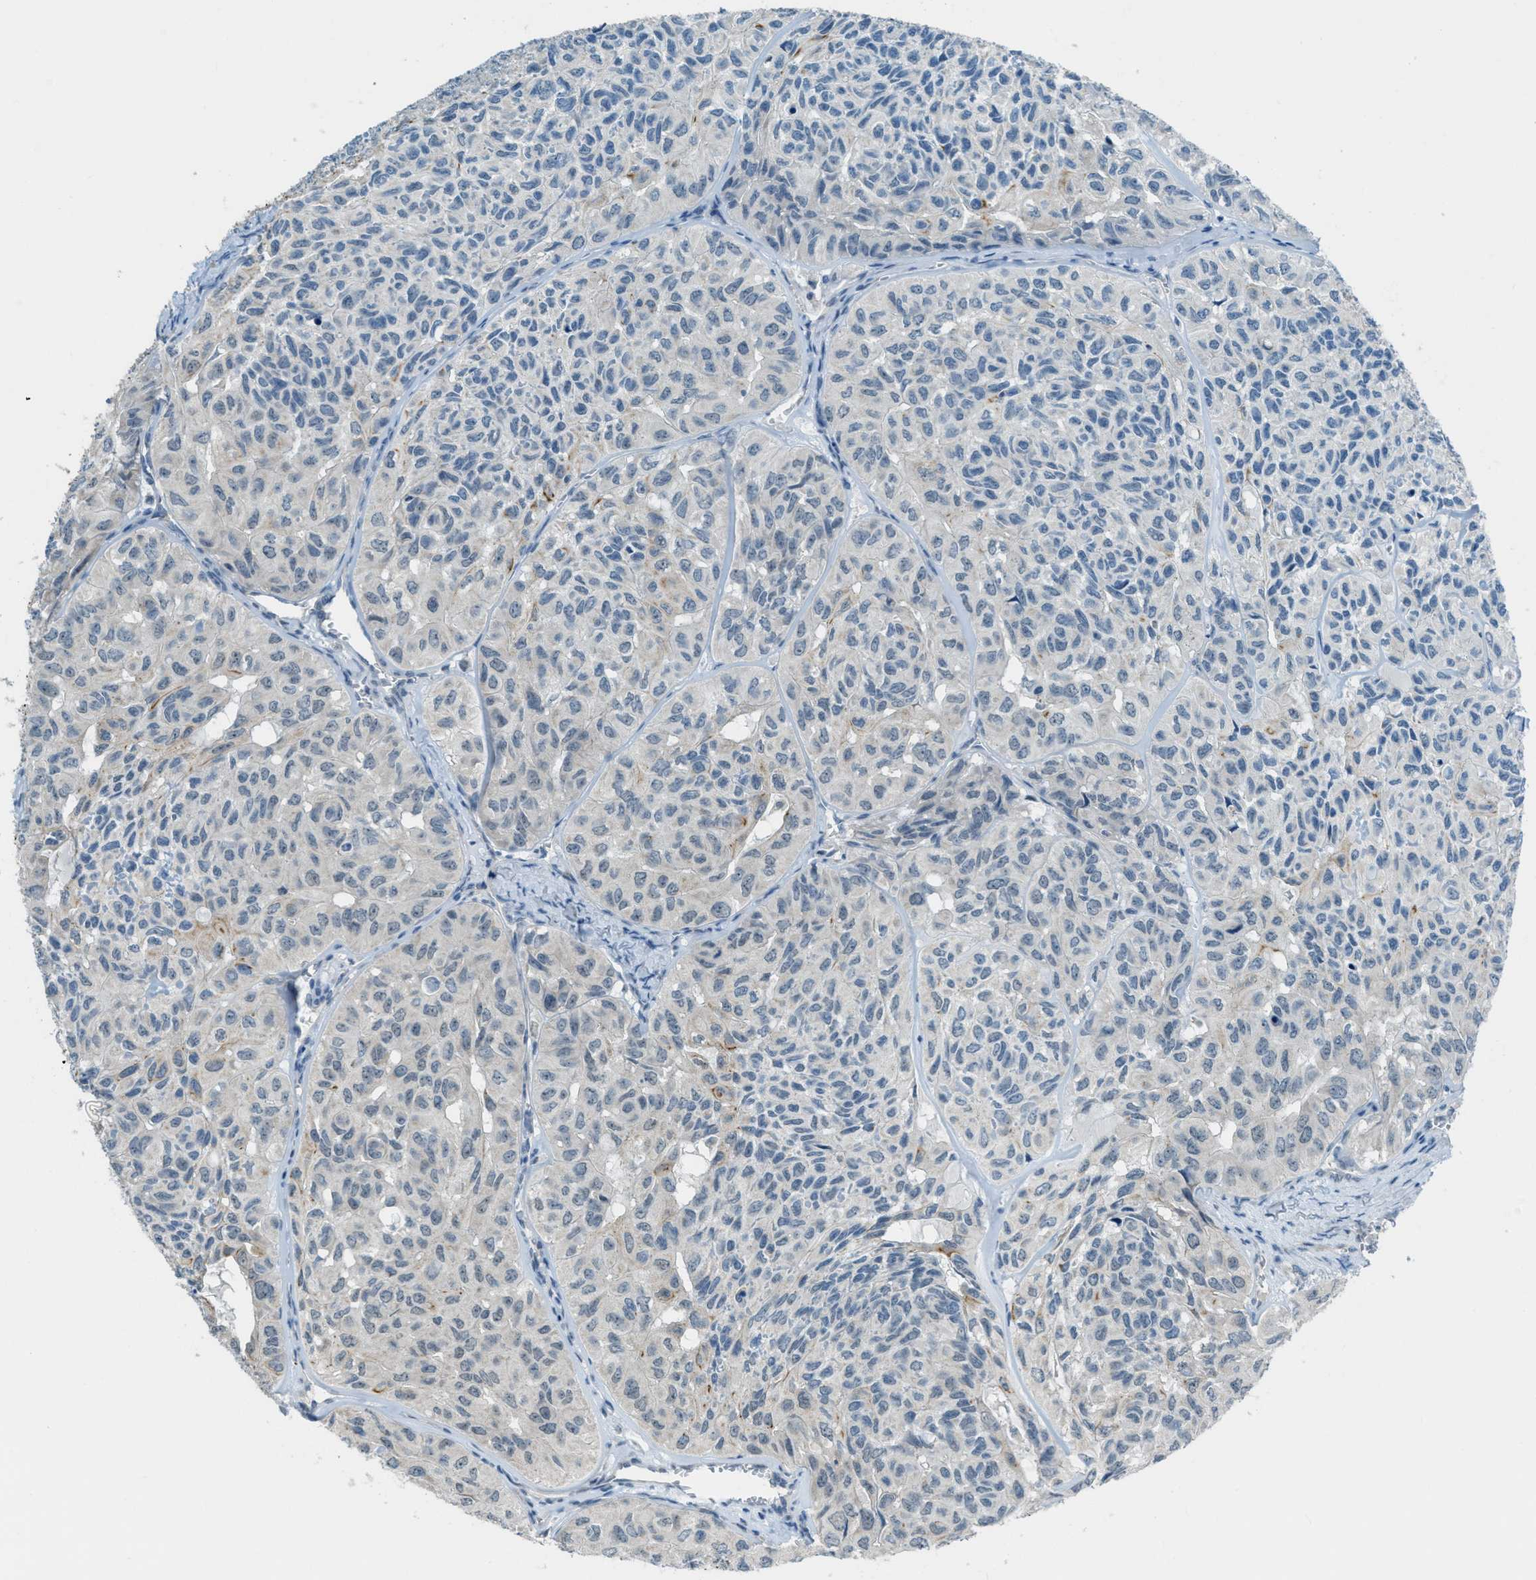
{"staining": {"intensity": "negative", "quantity": "none", "location": "none"}, "tissue": "head and neck cancer", "cell_type": "Tumor cells", "image_type": "cancer", "snomed": [{"axis": "morphology", "description": "Adenocarcinoma, NOS"}, {"axis": "topography", "description": "Salivary gland, NOS"}, {"axis": "topography", "description": "Head-Neck"}], "caption": "Immunohistochemical staining of head and neck adenocarcinoma exhibits no significant staining in tumor cells.", "gene": "CDON", "patient": {"sex": "female", "age": 76}}